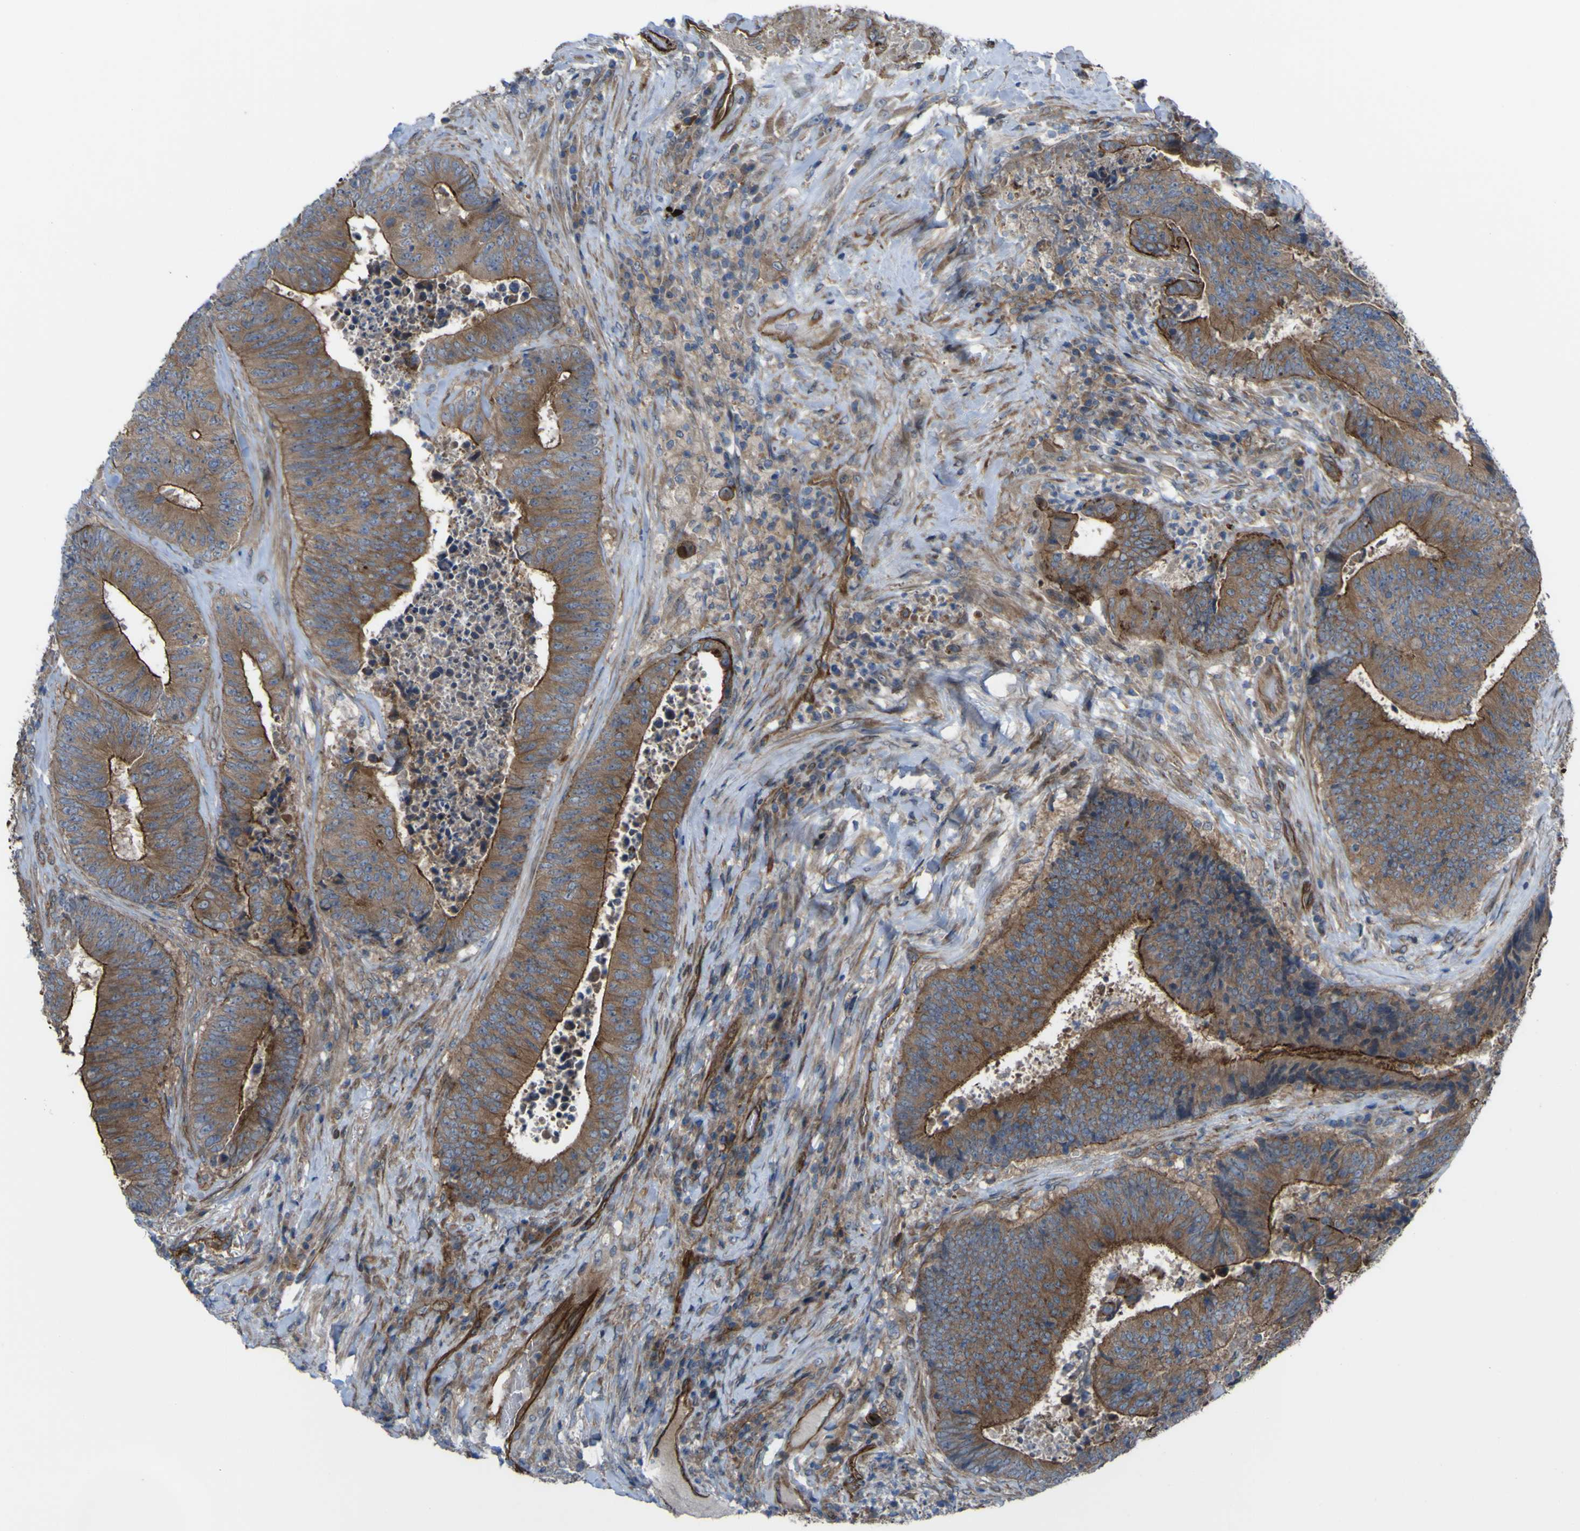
{"staining": {"intensity": "moderate", "quantity": ">75%", "location": "cytoplasmic/membranous"}, "tissue": "colorectal cancer", "cell_type": "Tumor cells", "image_type": "cancer", "snomed": [{"axis": "morphology", "description": "Adenocarcinoma, NOS"}, {"axis": "topography", "description": "Rectum"}], "caption": "IHC micrograph of colorectal cancer (adenocarcinoma) stained for a protein (brown), which shows medium levels of moderate cytoplasmic/membranous expression in approximately >75% of tumor cells.", "gene": "FBXO30", "patient": {"sex": "male", "age": 72}}